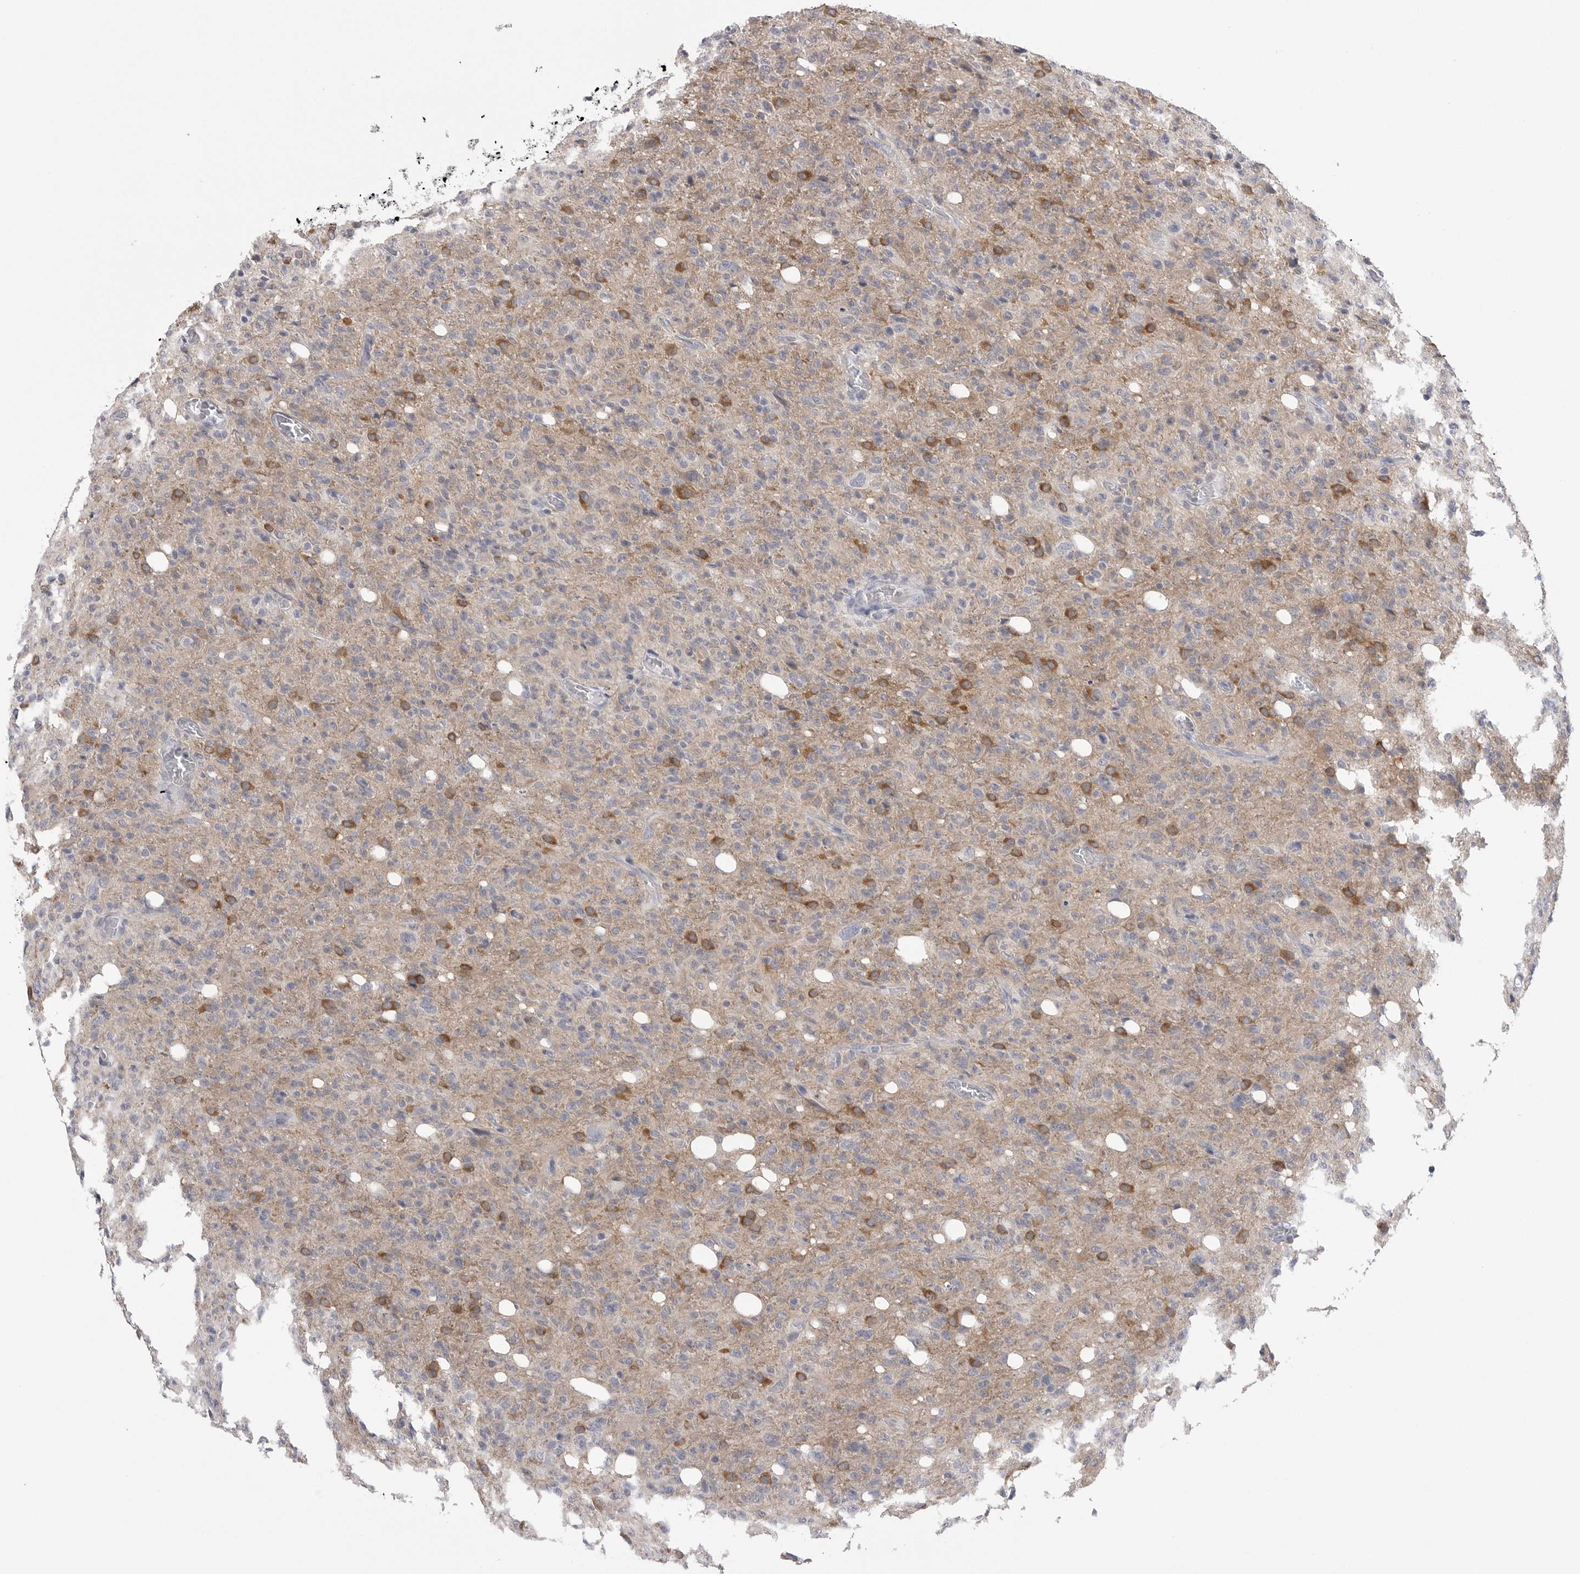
{"staining": {"intensity": "moderate", "quantity": "<25%", "location": "cytoplasmic/membranous"}, "tissue": "glioma", "cell_type": "Tumor cells", "image_type": "cancer", "snomed": [{"axis": "morphology", "description": "Glioma, malignant, High grade"}, {"axis": "topography", "description": "Brain"}], "caption": "Moderate cytoplasmic/membranous protein expression is appreciated in about <25% of tumor cells in glioma. (Brightfield microscopy of DAB IHC at high magnification).", "gene": "DLGAP3", "patient": {"sex": "female", "age": 57}}